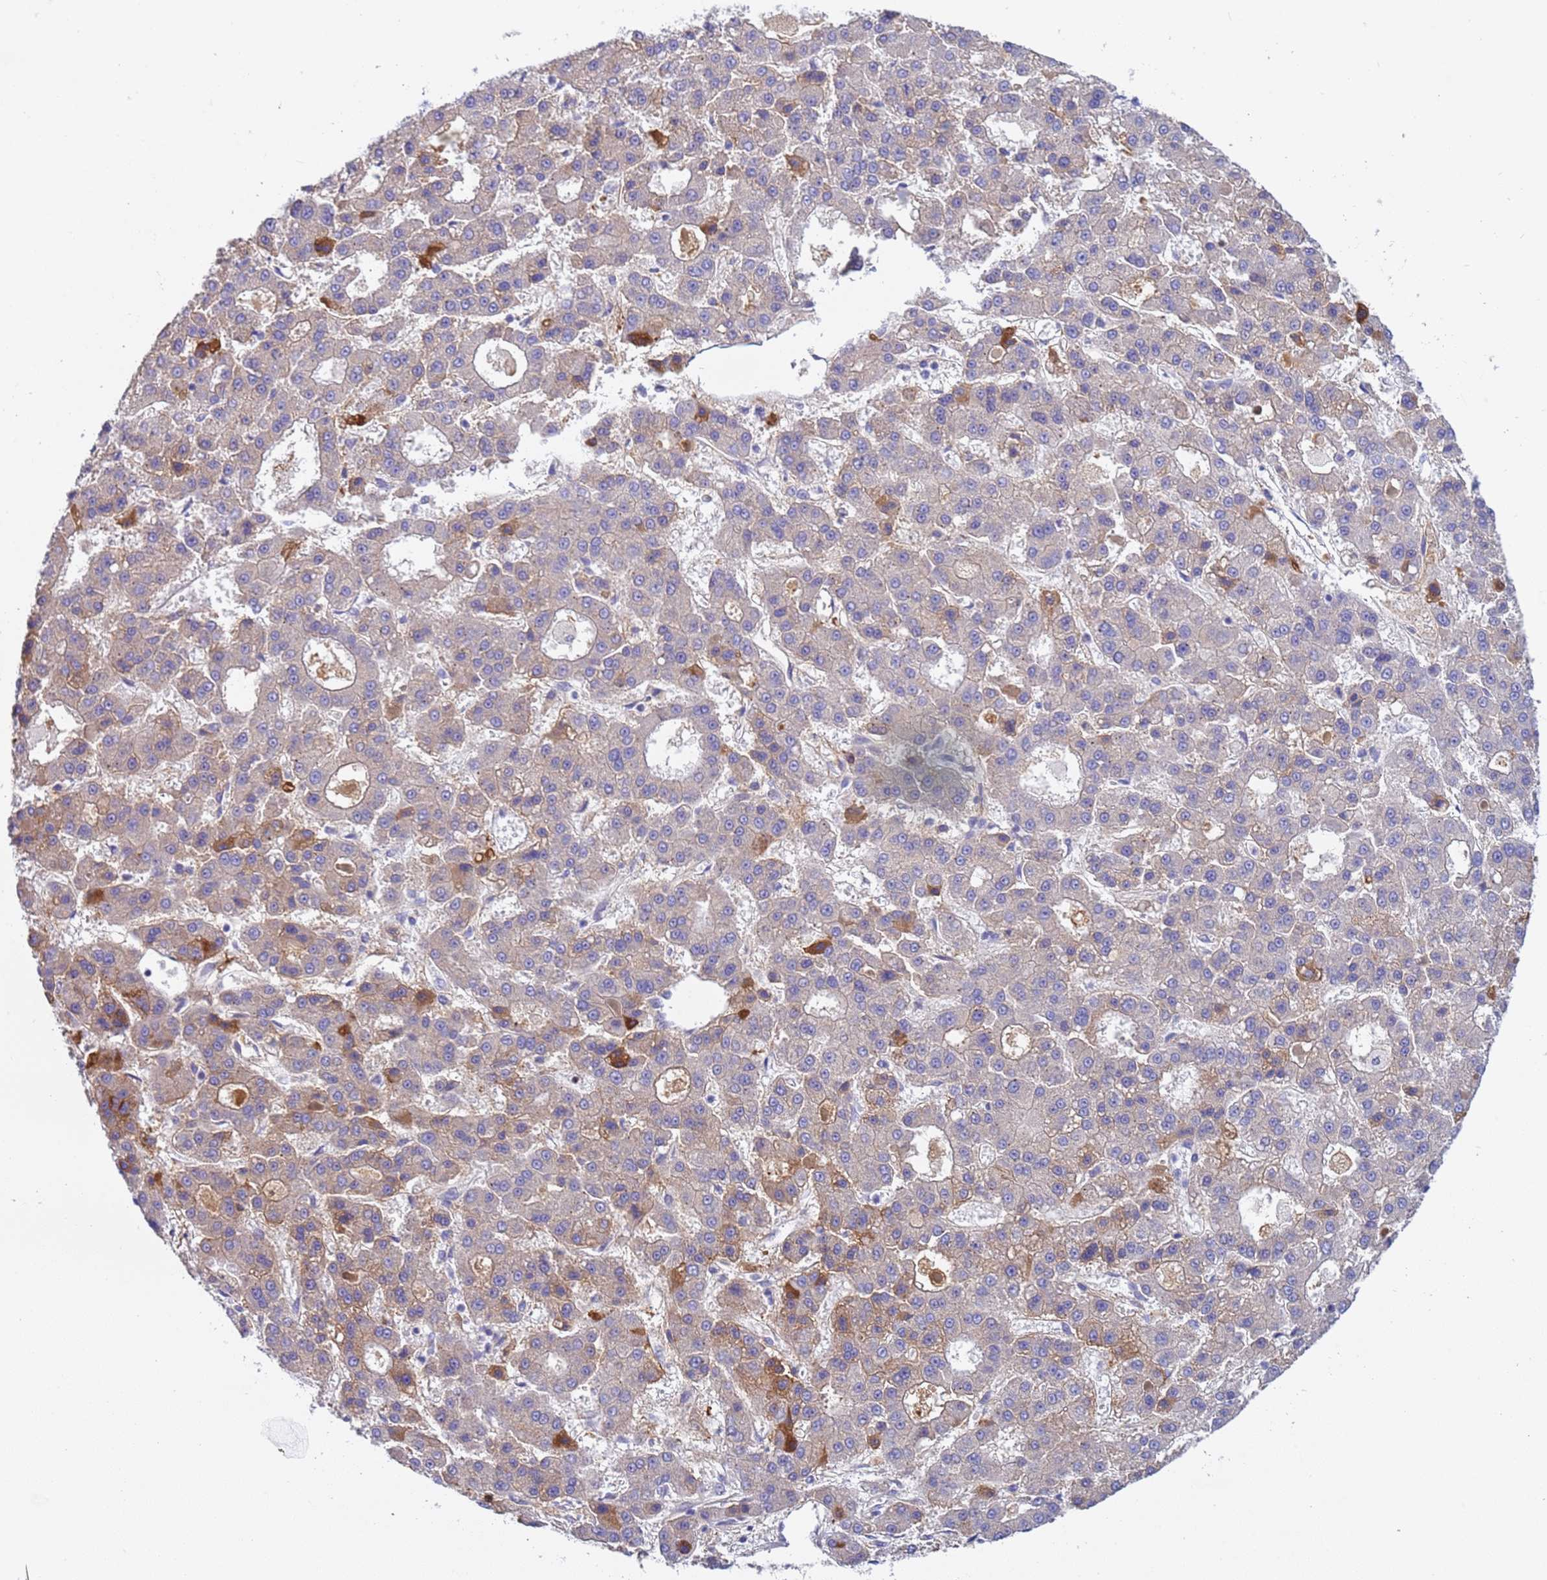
{"staining": {"intensity": "moderate", "quantity": "<25%", "location": "cytoplasmic/membranous"}, "tissue": "liver cancer", "cell_type": "Tumor cells", "image_type": "cancer", "snomed": [{"axis": "morphology", "description": "Carcinoma, Hepatocellular, NOS"}, {"axis": "topography", "description": "Liver"}], "caption": "Liver hepatocellular carcinoma stained for a protein (brown) displays moderate cytoplasmic/membranous positive staining in approximately <25% of tumor cells.", "gene": "C4orf46", "patient": {"sex": "male", "age": 70}}